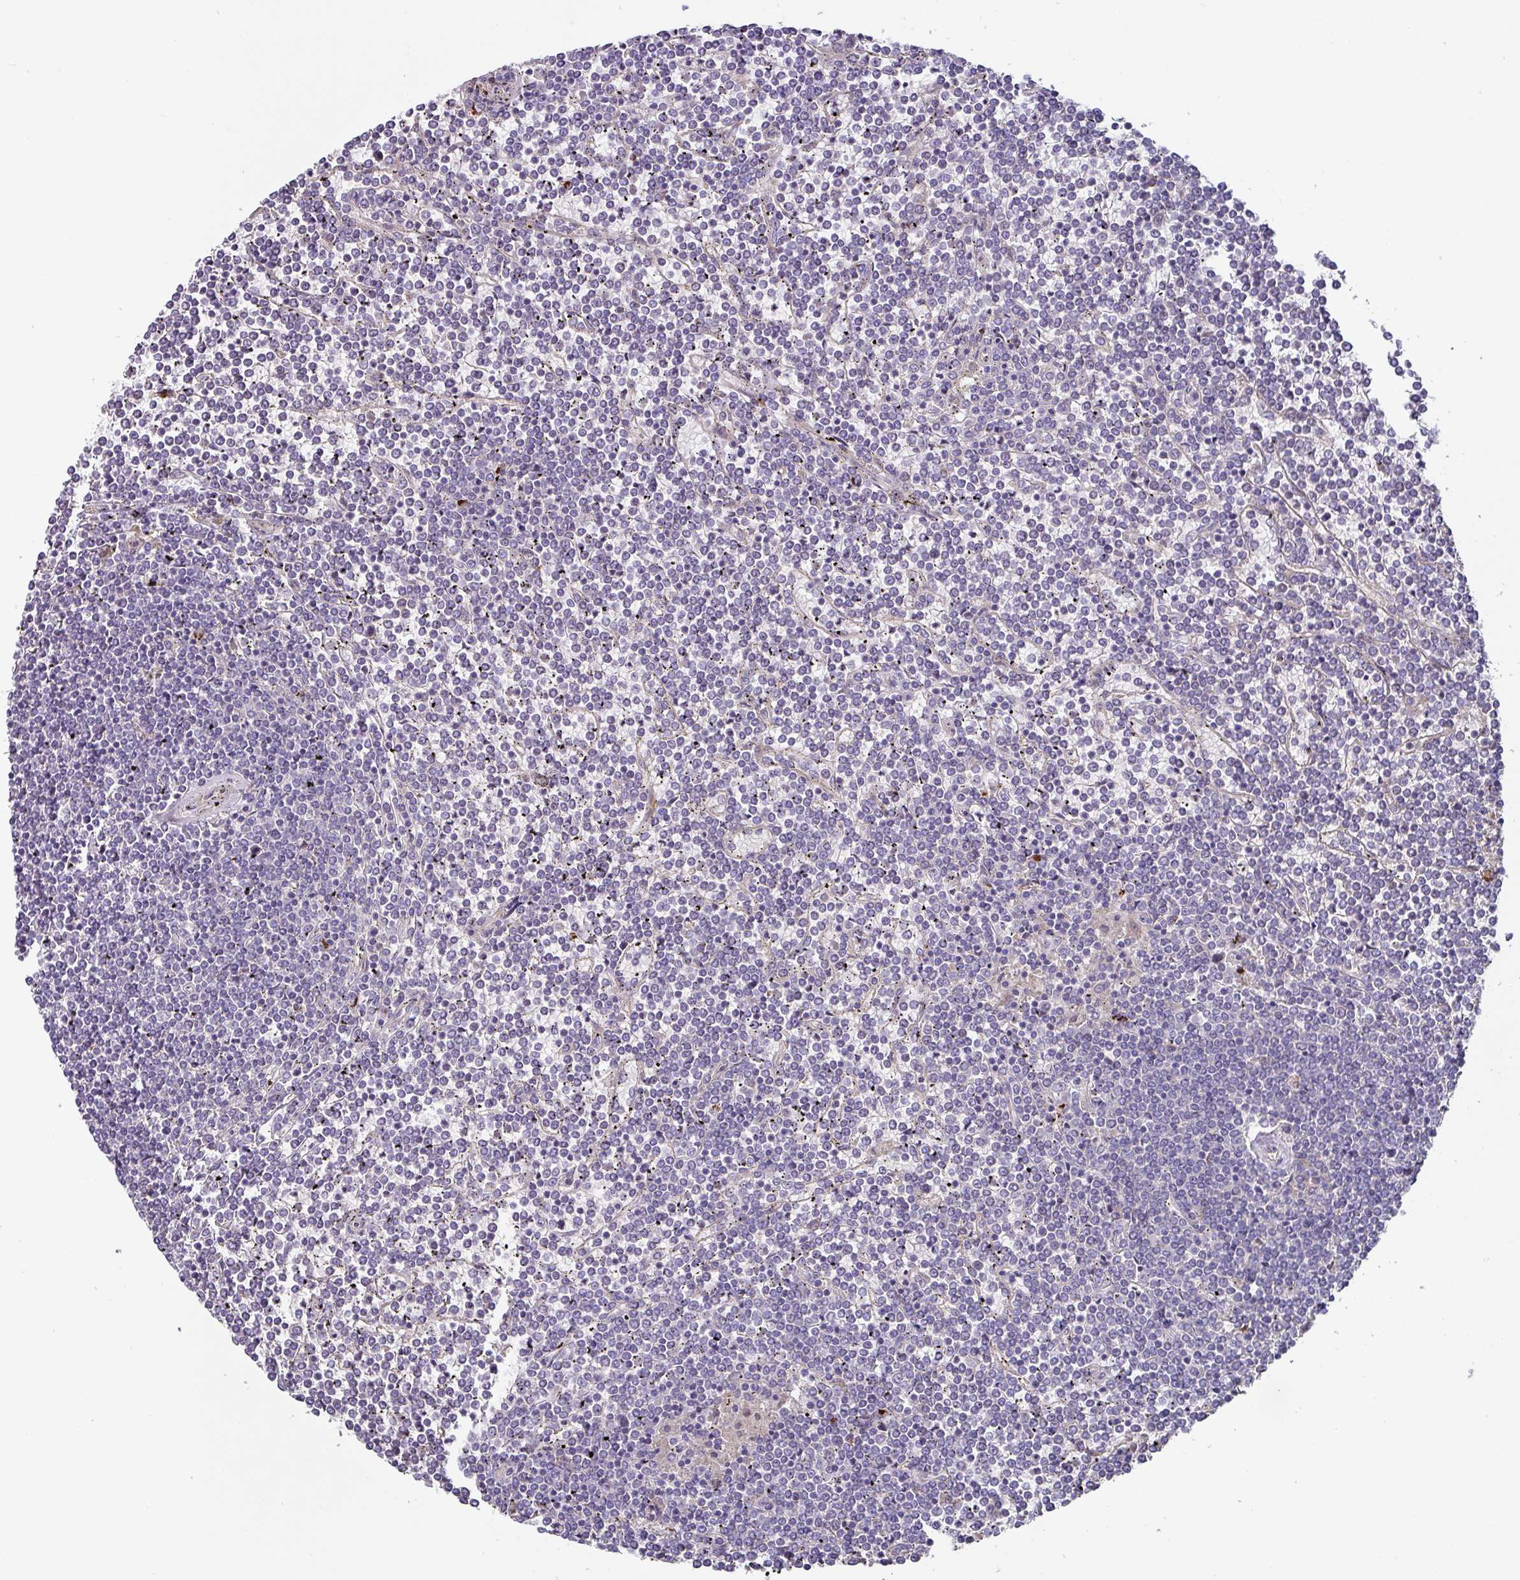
{"staining": {"intensity": "negative", "quantity": "none", "location": "none"}, "tissue": "lymphoma", "cell_type": "Tumor cells", "image_type": "cancer", "snomed": [{"axis": "morphology", "description": "Malignant lymphoma, non-Hodgkin's type, Low grade"}, {"axis": "topography", "description": "Spleen"}], "caption": "Malignant lymphoma, non-Hodgkin's type (low-grade) was stained to show a protein in brown. There is no significant expression in tumor cells.", "gene": "TARM1", "patient": {"sex": "female", "age": 19}}